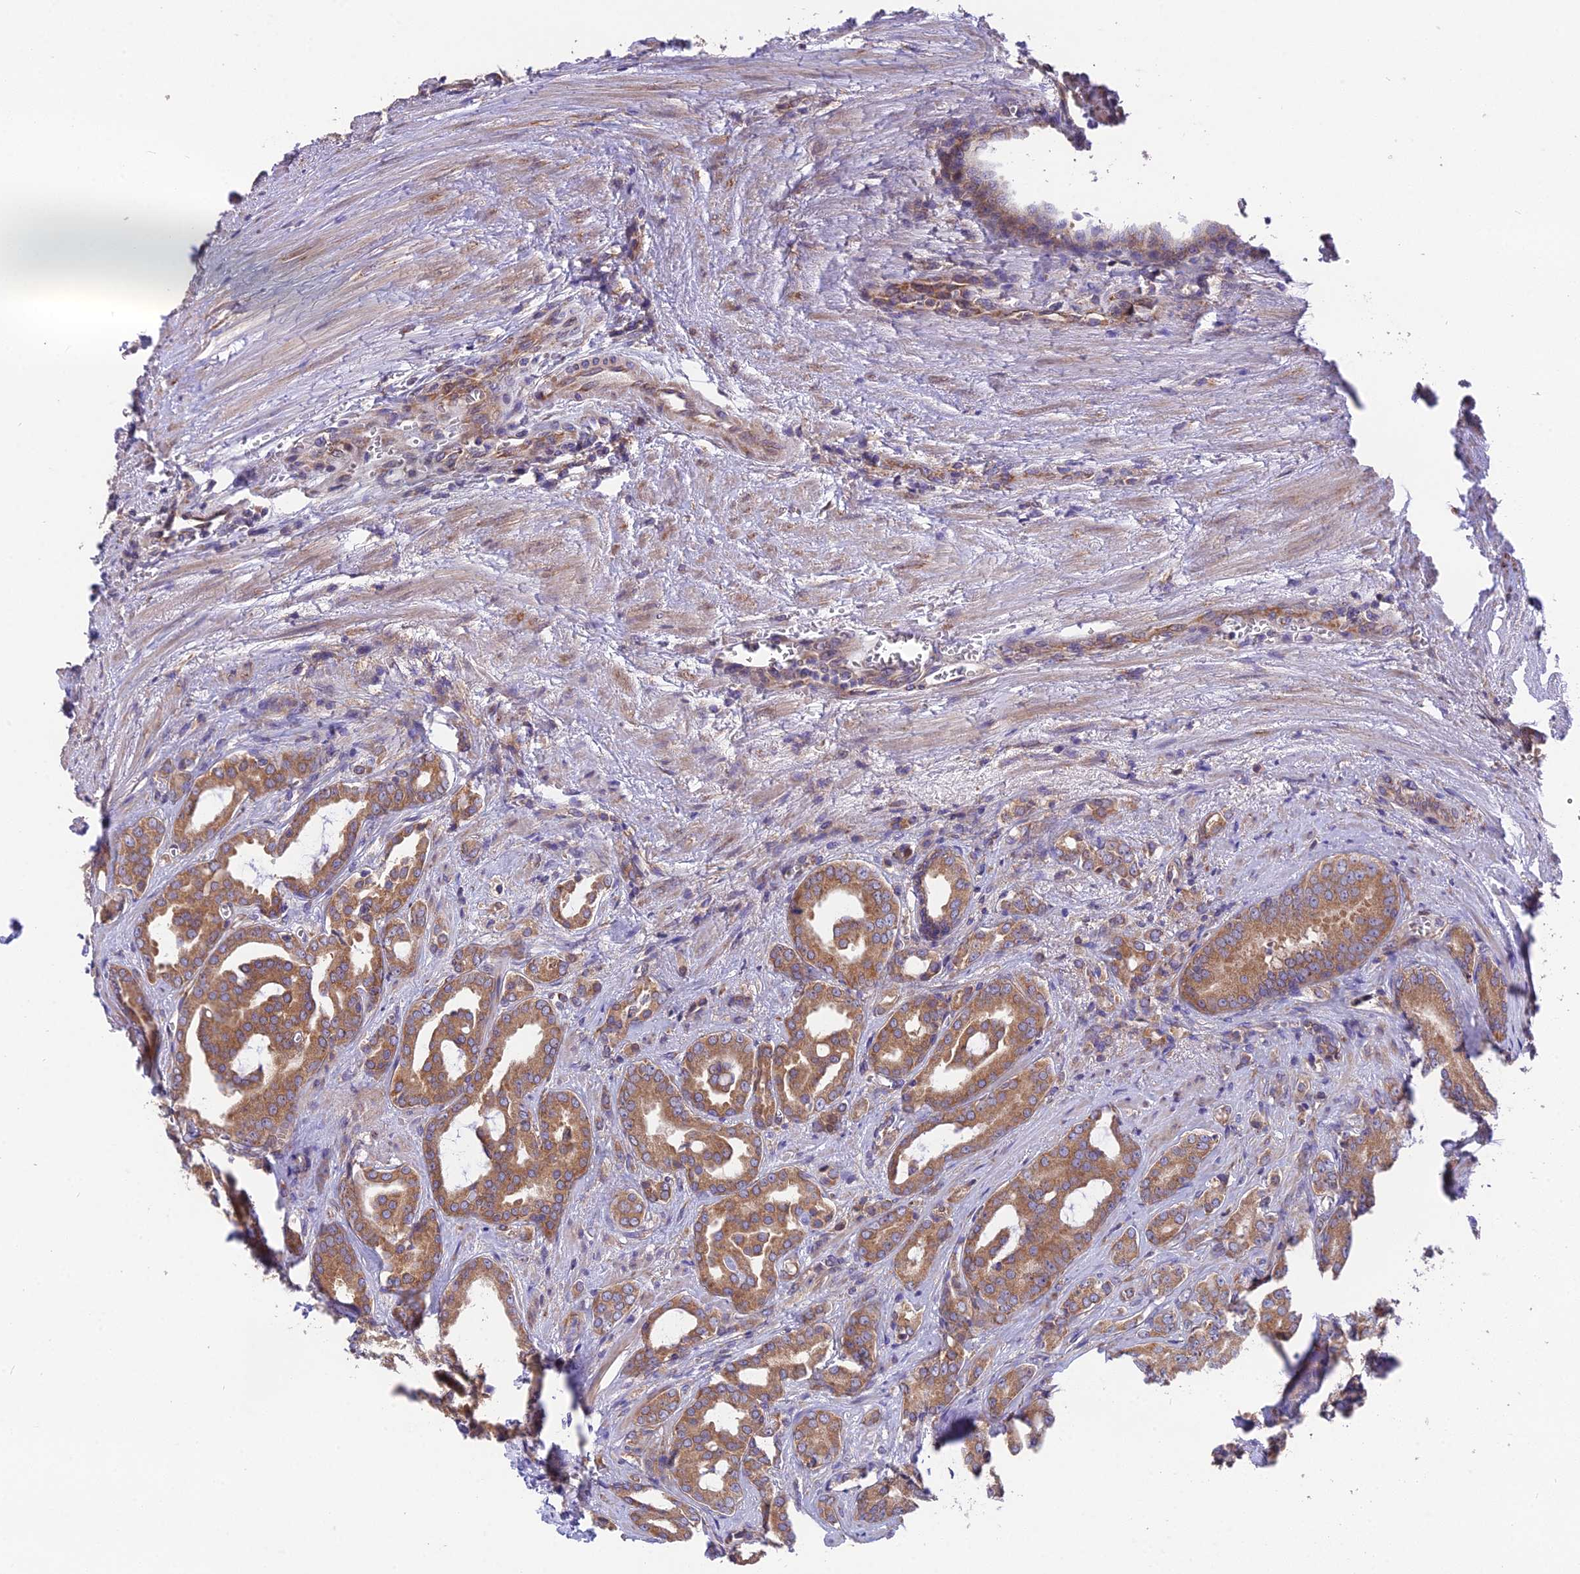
{"staining": {"intensity": "moderate", "quantity": ">75%", "location": "cytoplasmic/membranous"}, "tissue": "prostate cancer", "cell_type": "Tumor cells", "image_type": "cancer", "snomed": [{"axis": "morphology", "description": "Adenocarcinoma, High grade"}, {"axis": "topography", "description": "Prostate"}], "caption": "The photomicrograph demonstrates a brown stain indicating the presence of a protein in the cytoplasmic/membranous of tumor cells in high-grade adenocarcinoma (prostate).", "gene": "BLOC1S4", "patient": {"sex": "male", "age": 72}}